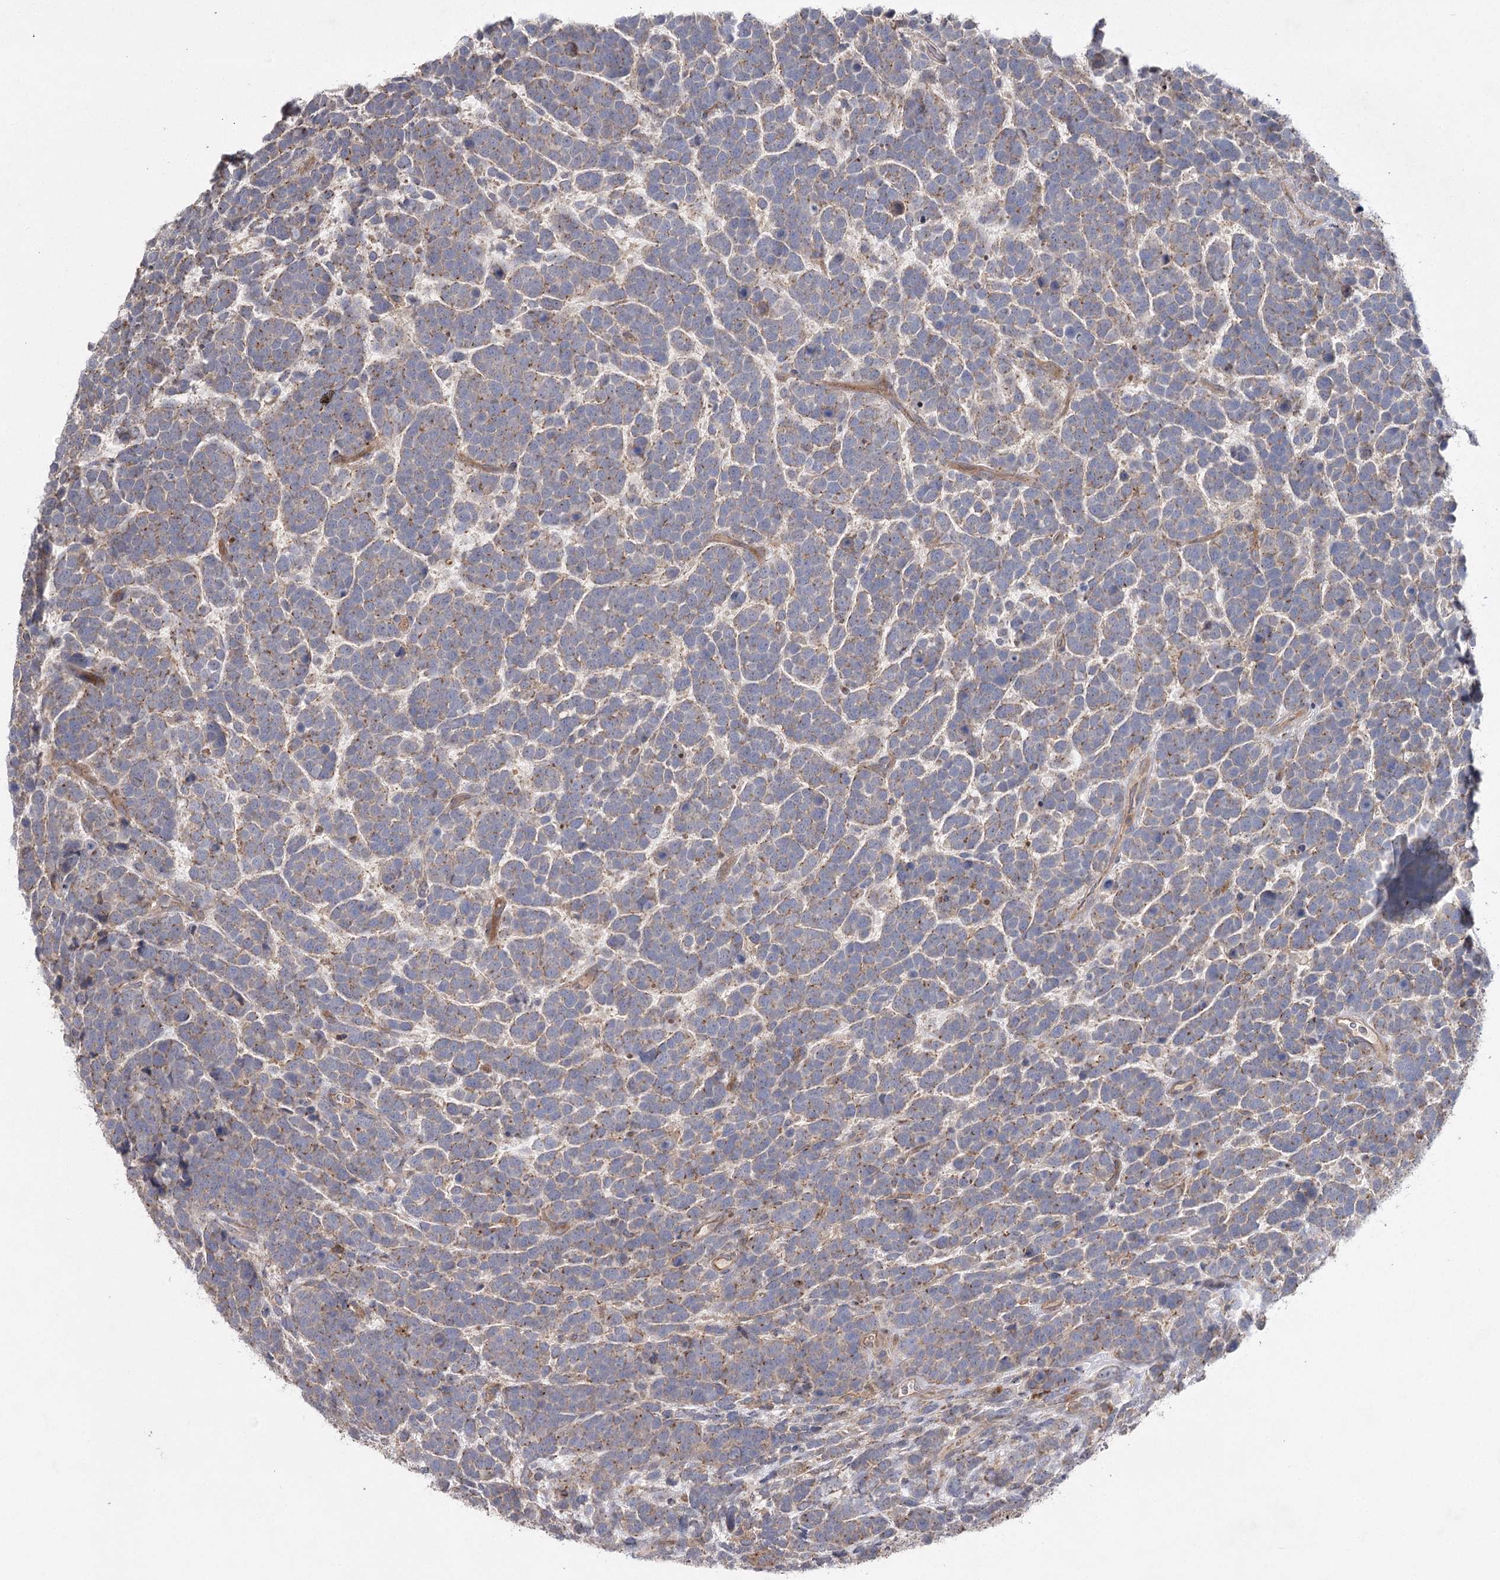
{"staining": {"intensity": "weak", "quantity": "25%-75%", "location": "cytoplasmic/membranous"}, "tissue": "urothelial cancer", "cell_type": "Tumor cells", "image_type": "cancer", "snomed": [{"axis": "morphology", "description": "Urothelial carcinoma, High grade"}, {"axis": "topography", "description": "Urinary bladder"}], "caption": "Tumor cells exhibit low levels of weak cytoplasmic/membranous expression in approximately 25%-75% of cells in human urothelial carcinoma (high-grade).", "gene": "KCNN2", "patient": {"sex": "female", "age": 82}}